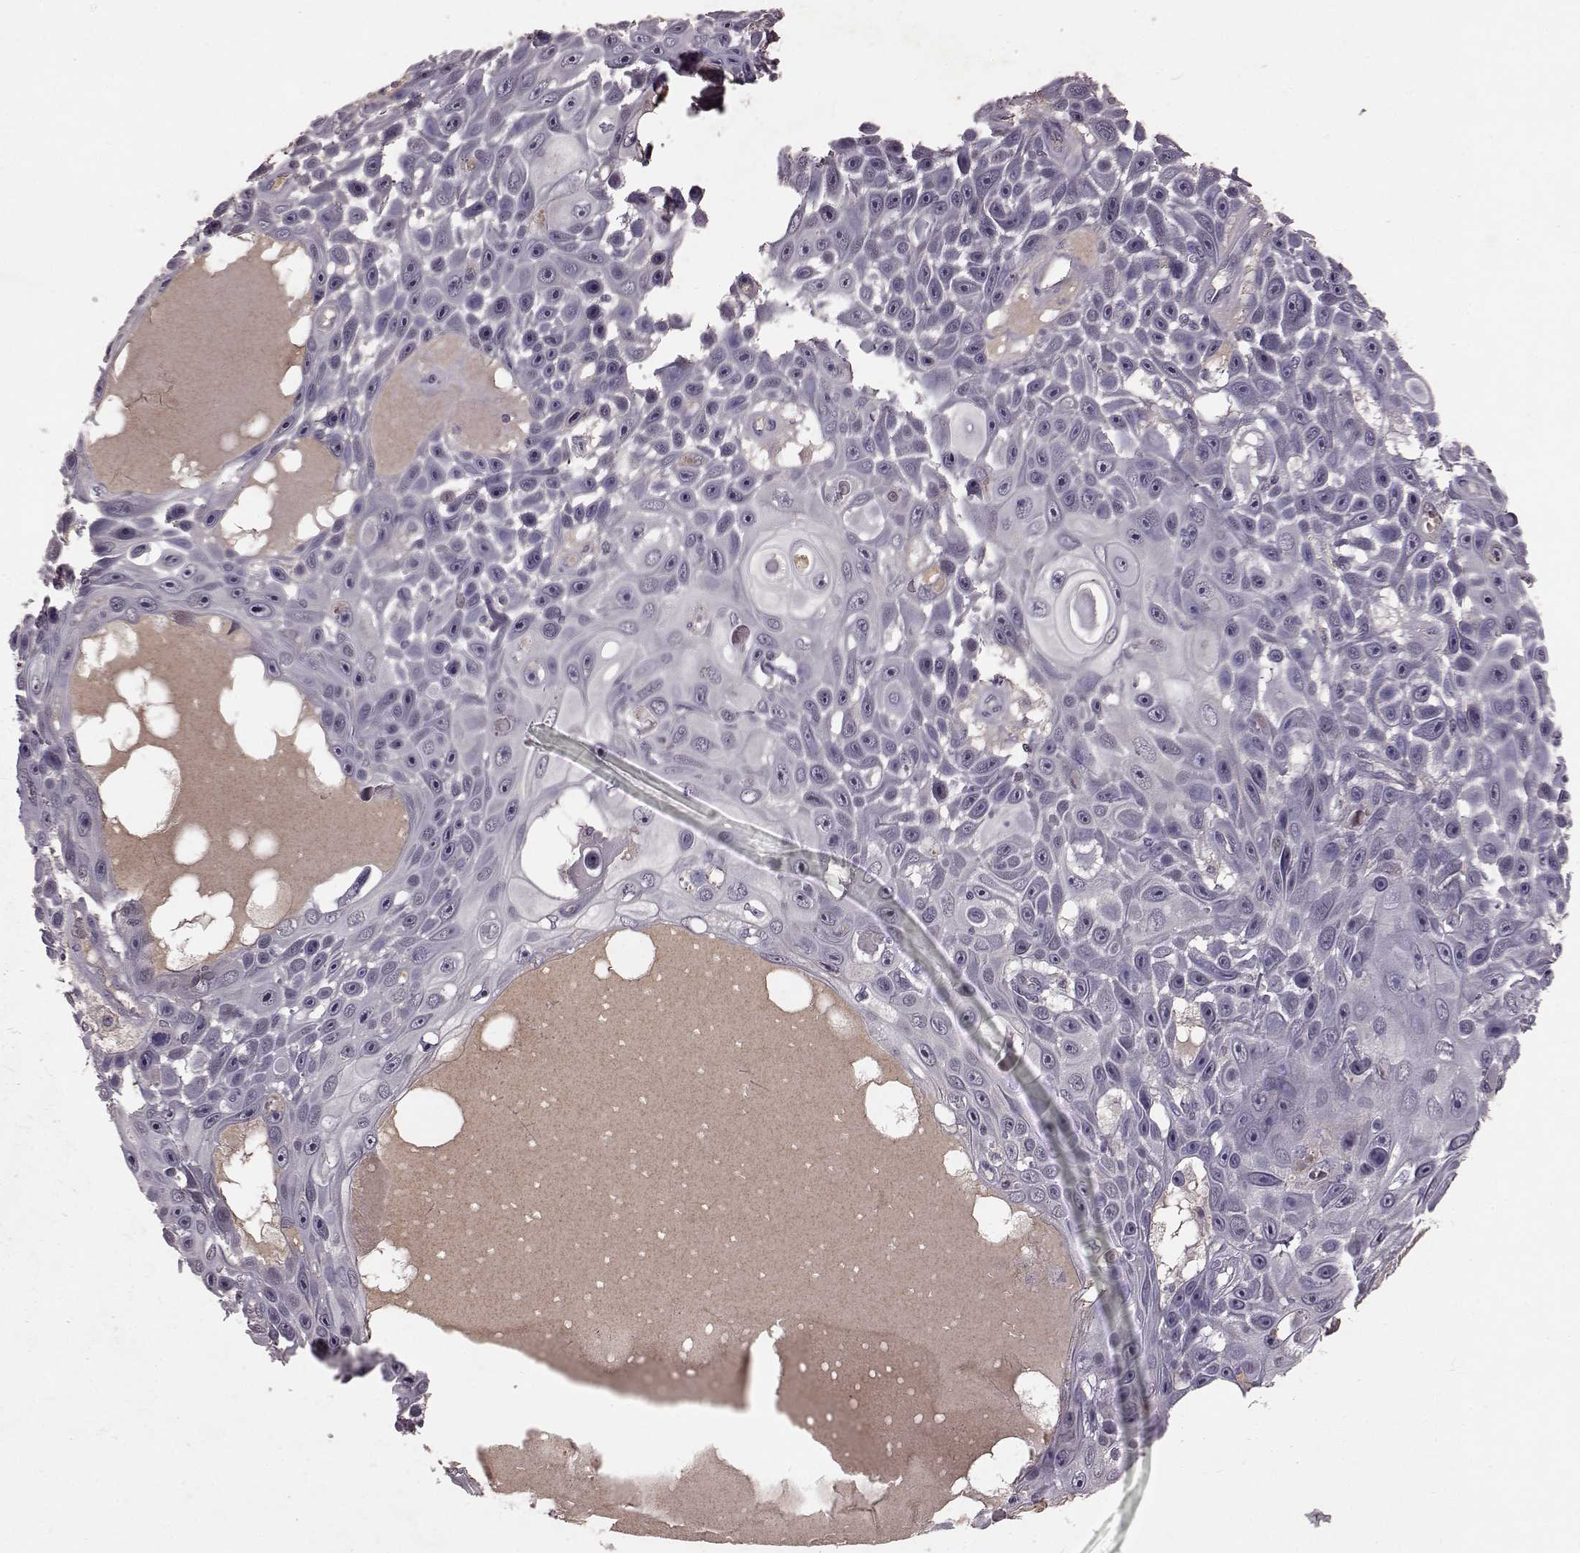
{"staining": {"intensity": "negative", "quantity": "none", "location": "none"}, "tissue": "skin cancer", "cell_type": "Tumor cells", "image_type": "cancer", "snomed": [{"axis": "morphology", "description": "Squamous cell carcinoma, NOS"}, {"axis": "topography", "description": "Skin"}], "caption": "A micrograph of skin cancer (squamous cell carcinoma) stained for a protein exhibits no brown staining in tumor cells.", "gene": "FRRS1L", "patient": {"sex": "male", "age": 82}}